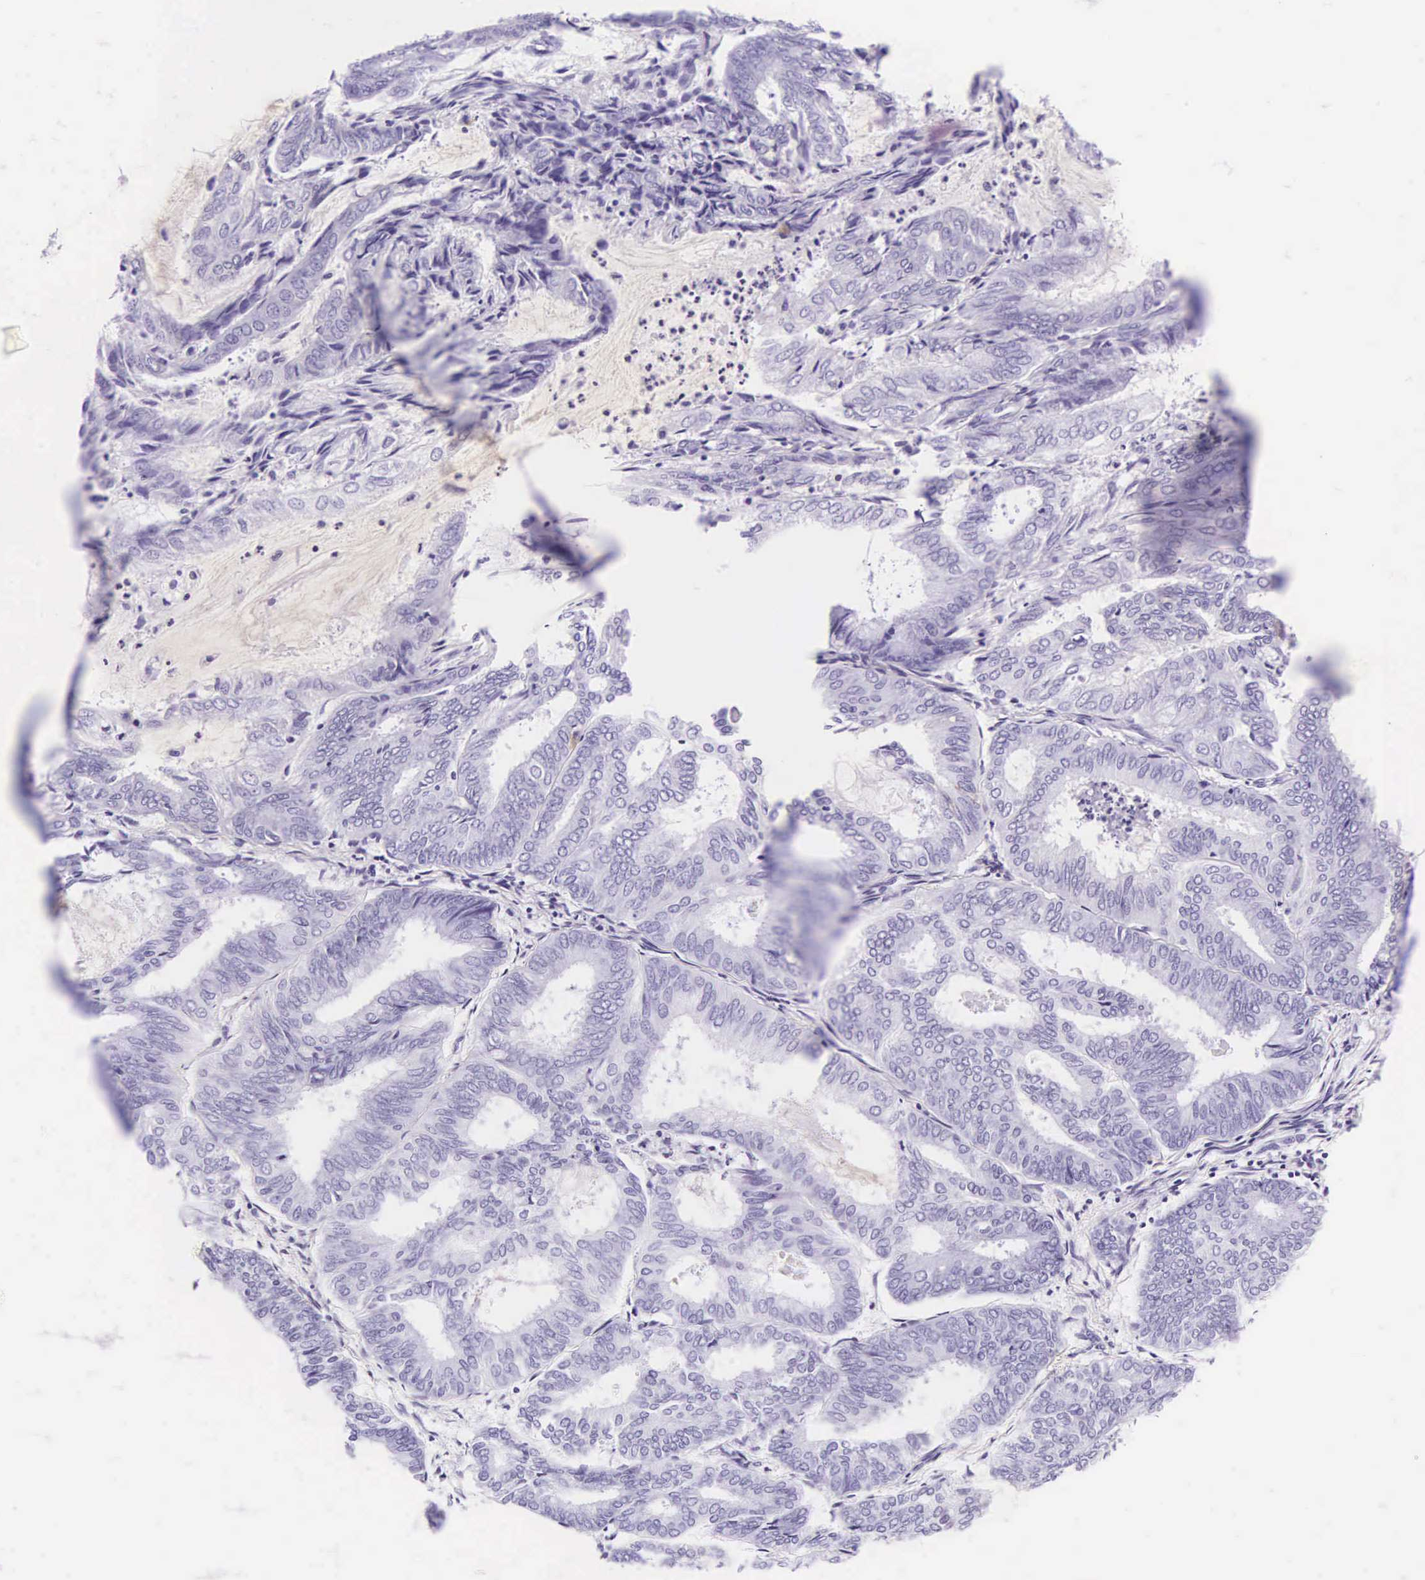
{"staining": {"intensity": "negative", "quantity": "none", "location": "none"}, "tissue": "endometrial cancer", "cell_type": "Tumor cells", "image_type": "cancer", "snomed": [{"axis": "morphology", "description": "Adenocarcinoma, NOS"}, {"axis": "topography", "description": "Endometrium"}], "caption": "Immunohistochemistry micrograph of human endometrial adenocarcinoma stained for a protein (brown), which reveals no staining in tumor cells.", "gene": "CD1A", "patient": {"sex": "female", "age": 59}}